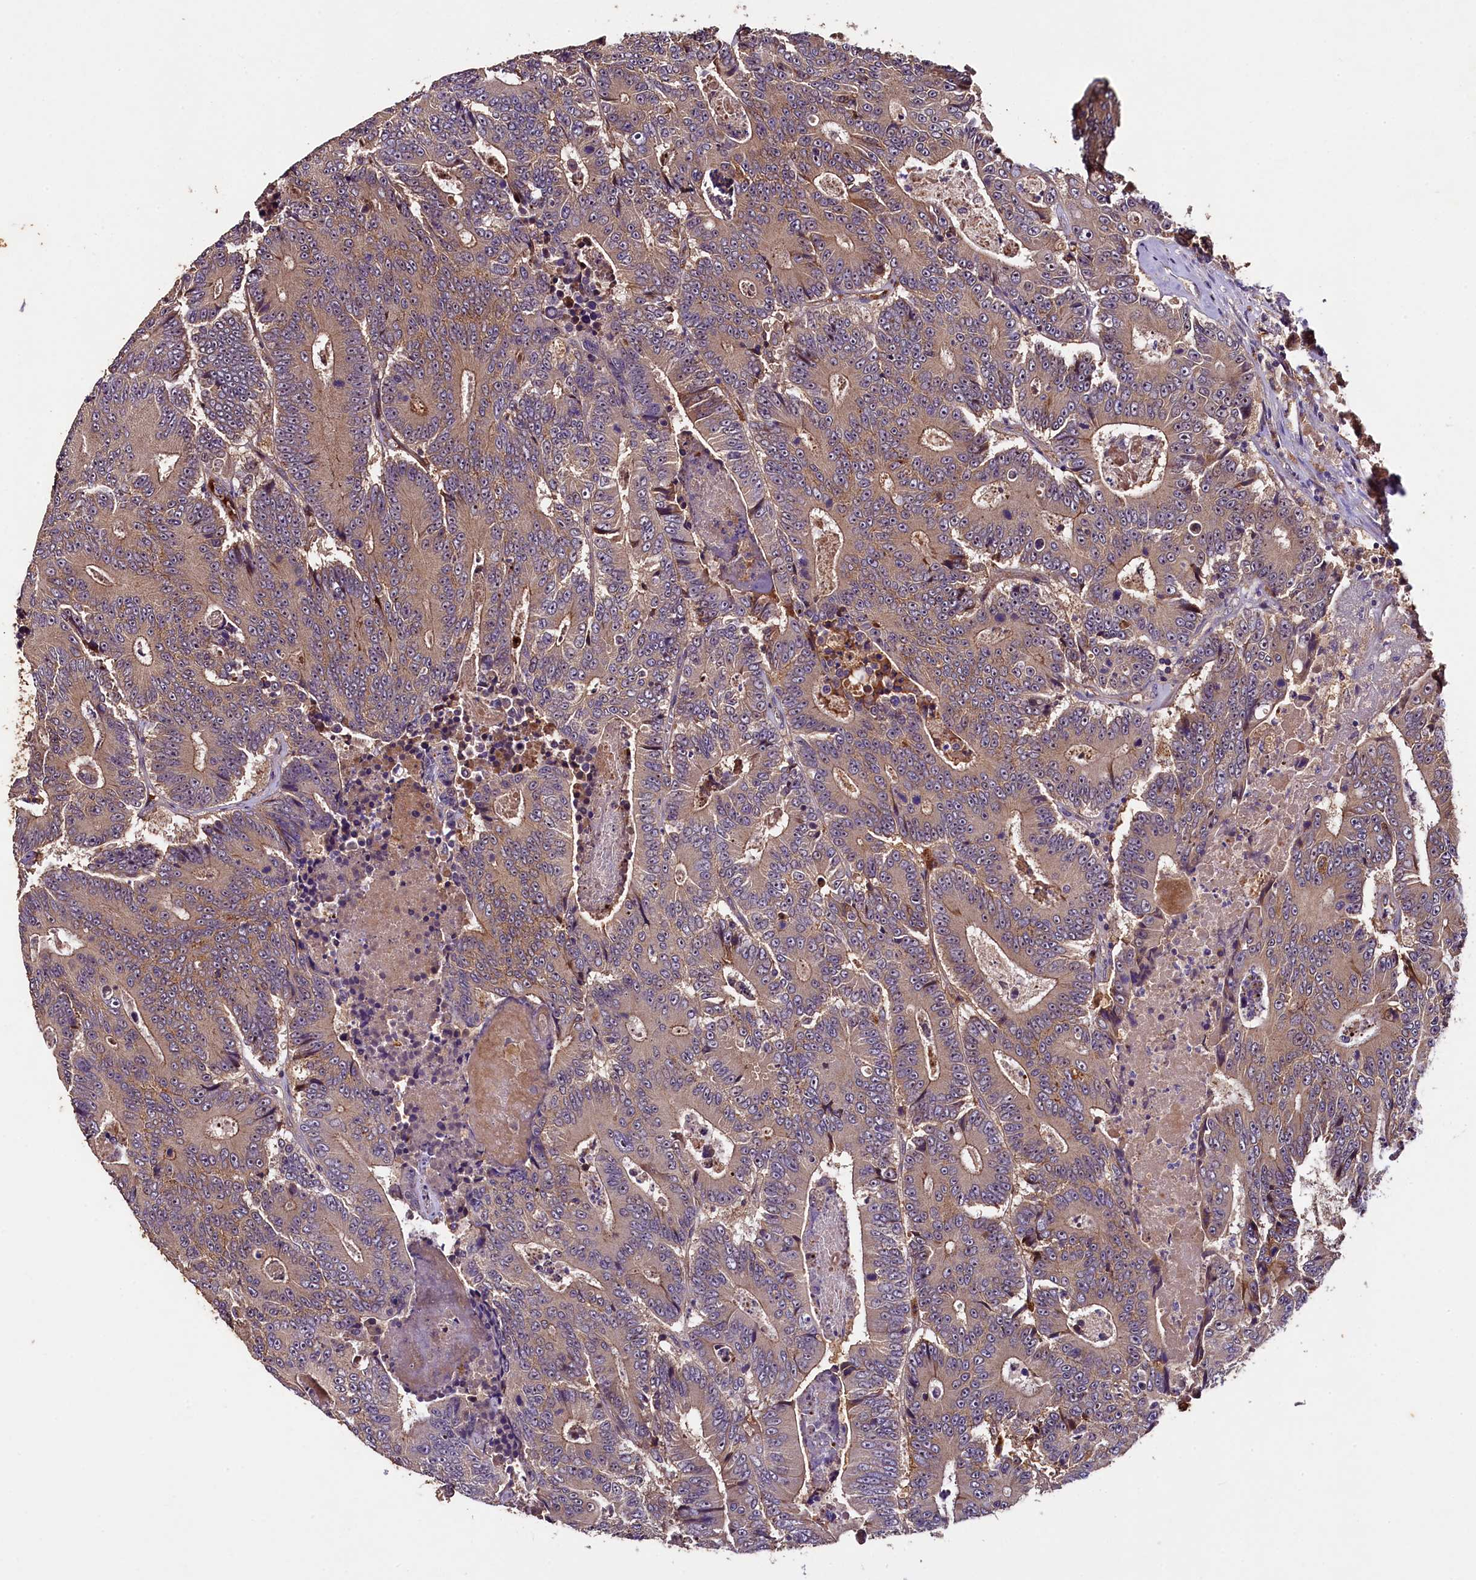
{"staining": {"intensity": "moderate", "quantity": ">75%", "location": "cytoplasmic/membranous"}, "tissue": "colorectal cancer", "cell_type": "Tumor cells", "image_type": "cancer", "snomed": [{"axis": "morphology", "description": "Adenocarcinoma, NOS"}, {"axis": "topography", "description": "Colon"}], "caption": "Protein analysis of colorectal cancer tissue demonstrates moderate cytoplasmic/membranous expression in approximately >75% of tumor cells.", "gene": "PLXNB1", "patient": {"sex": "male", "age": 83}}